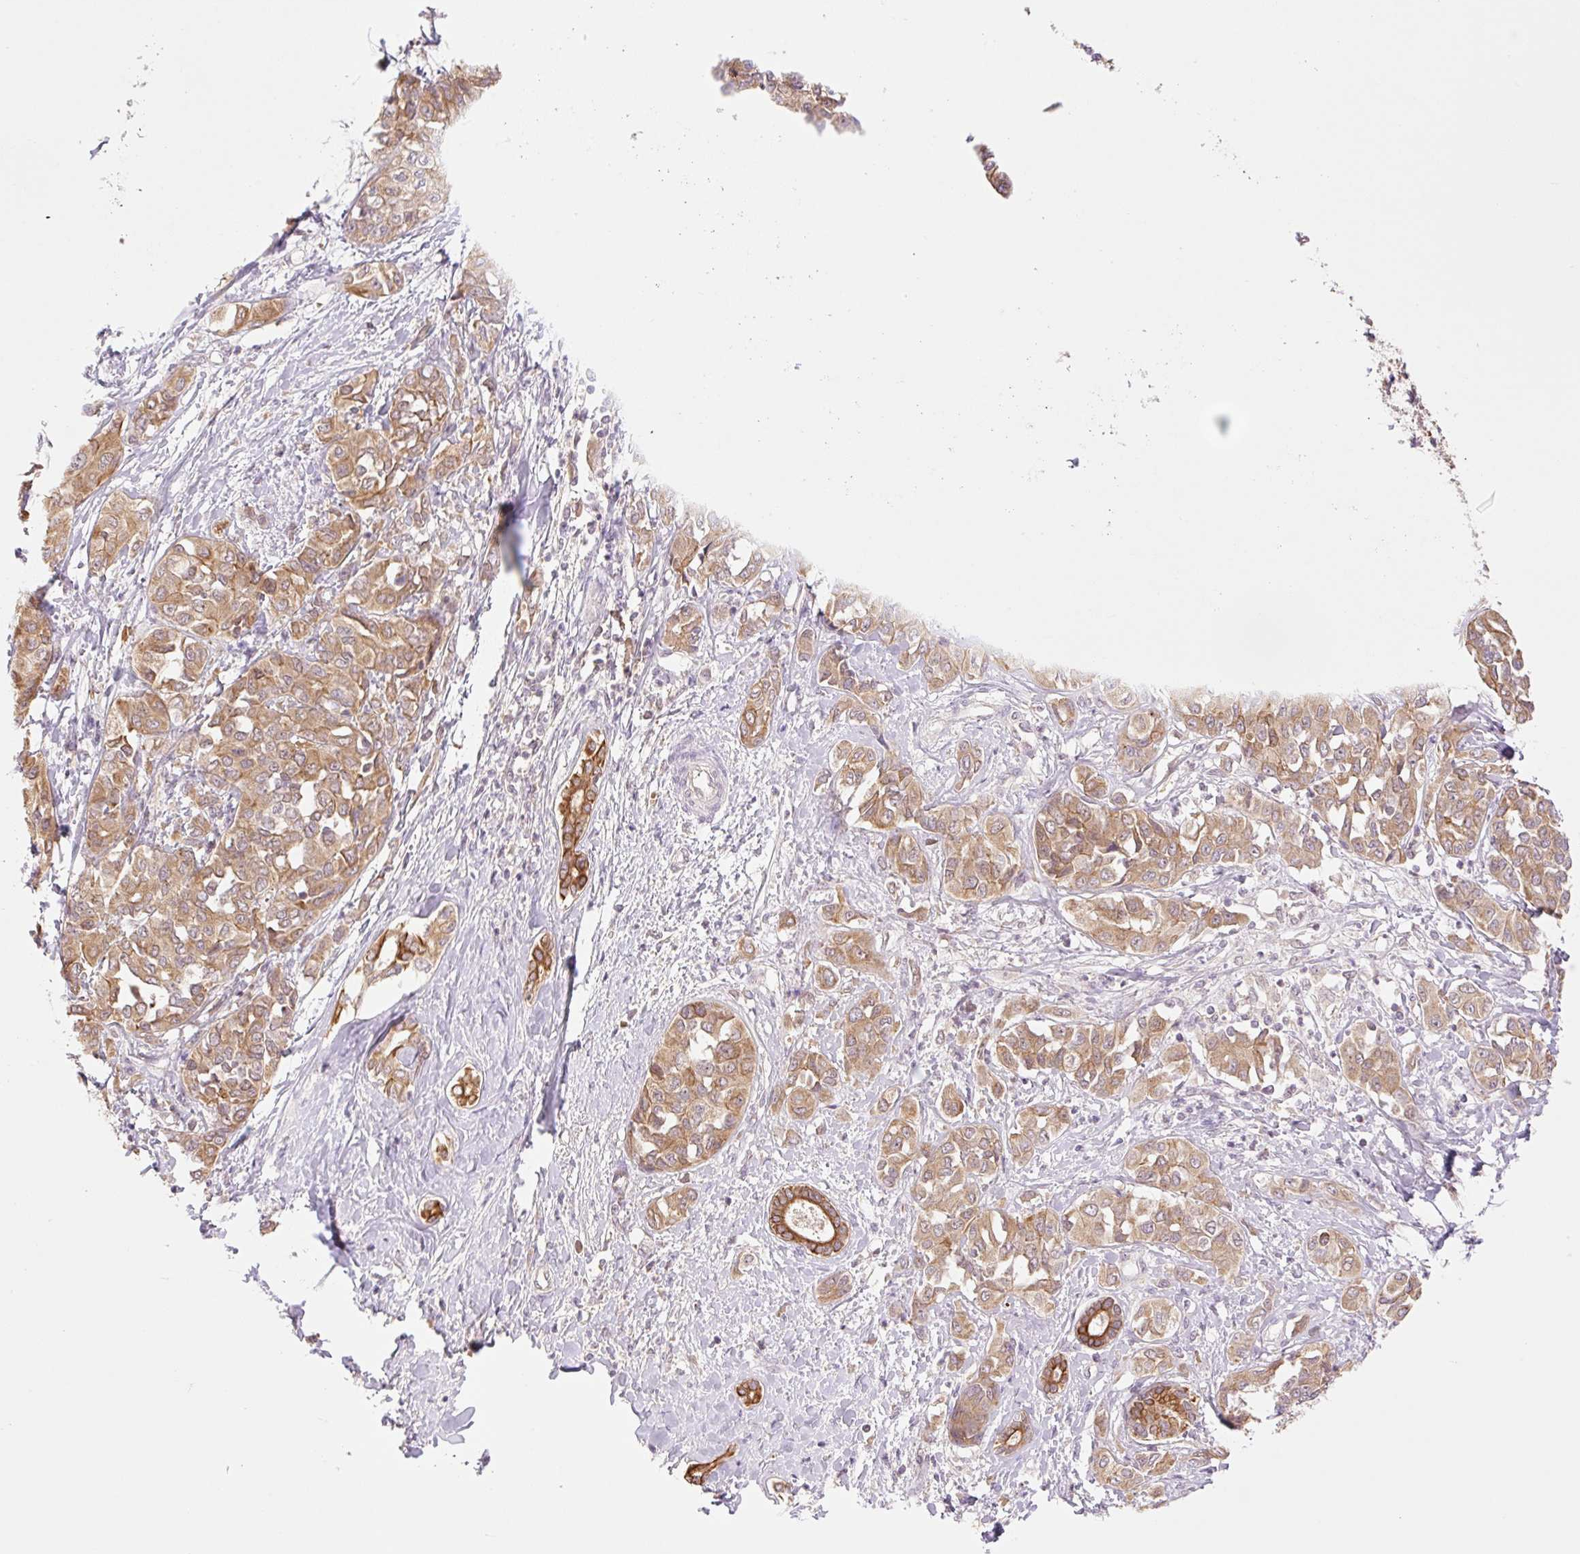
{"staining": {"intensity": "moderate", "quantity": ">75%", "location": "cytoplasmic/membranous"}, "tissue": "liver cancer", "cell_type": "Tumor cells", "image_type": "cancer", "snomed": [{"axis": "morphology", "description": "Cholangiocarcinoma"}, {"axis": "topography", "description": "Liver"}], "caption": "Liver cholangiocarcinoma stained with a protein marker displays moderate staining in tumor cells.", "gene": "YJU2B", "patient": {"sex": "female", "age": 77}}